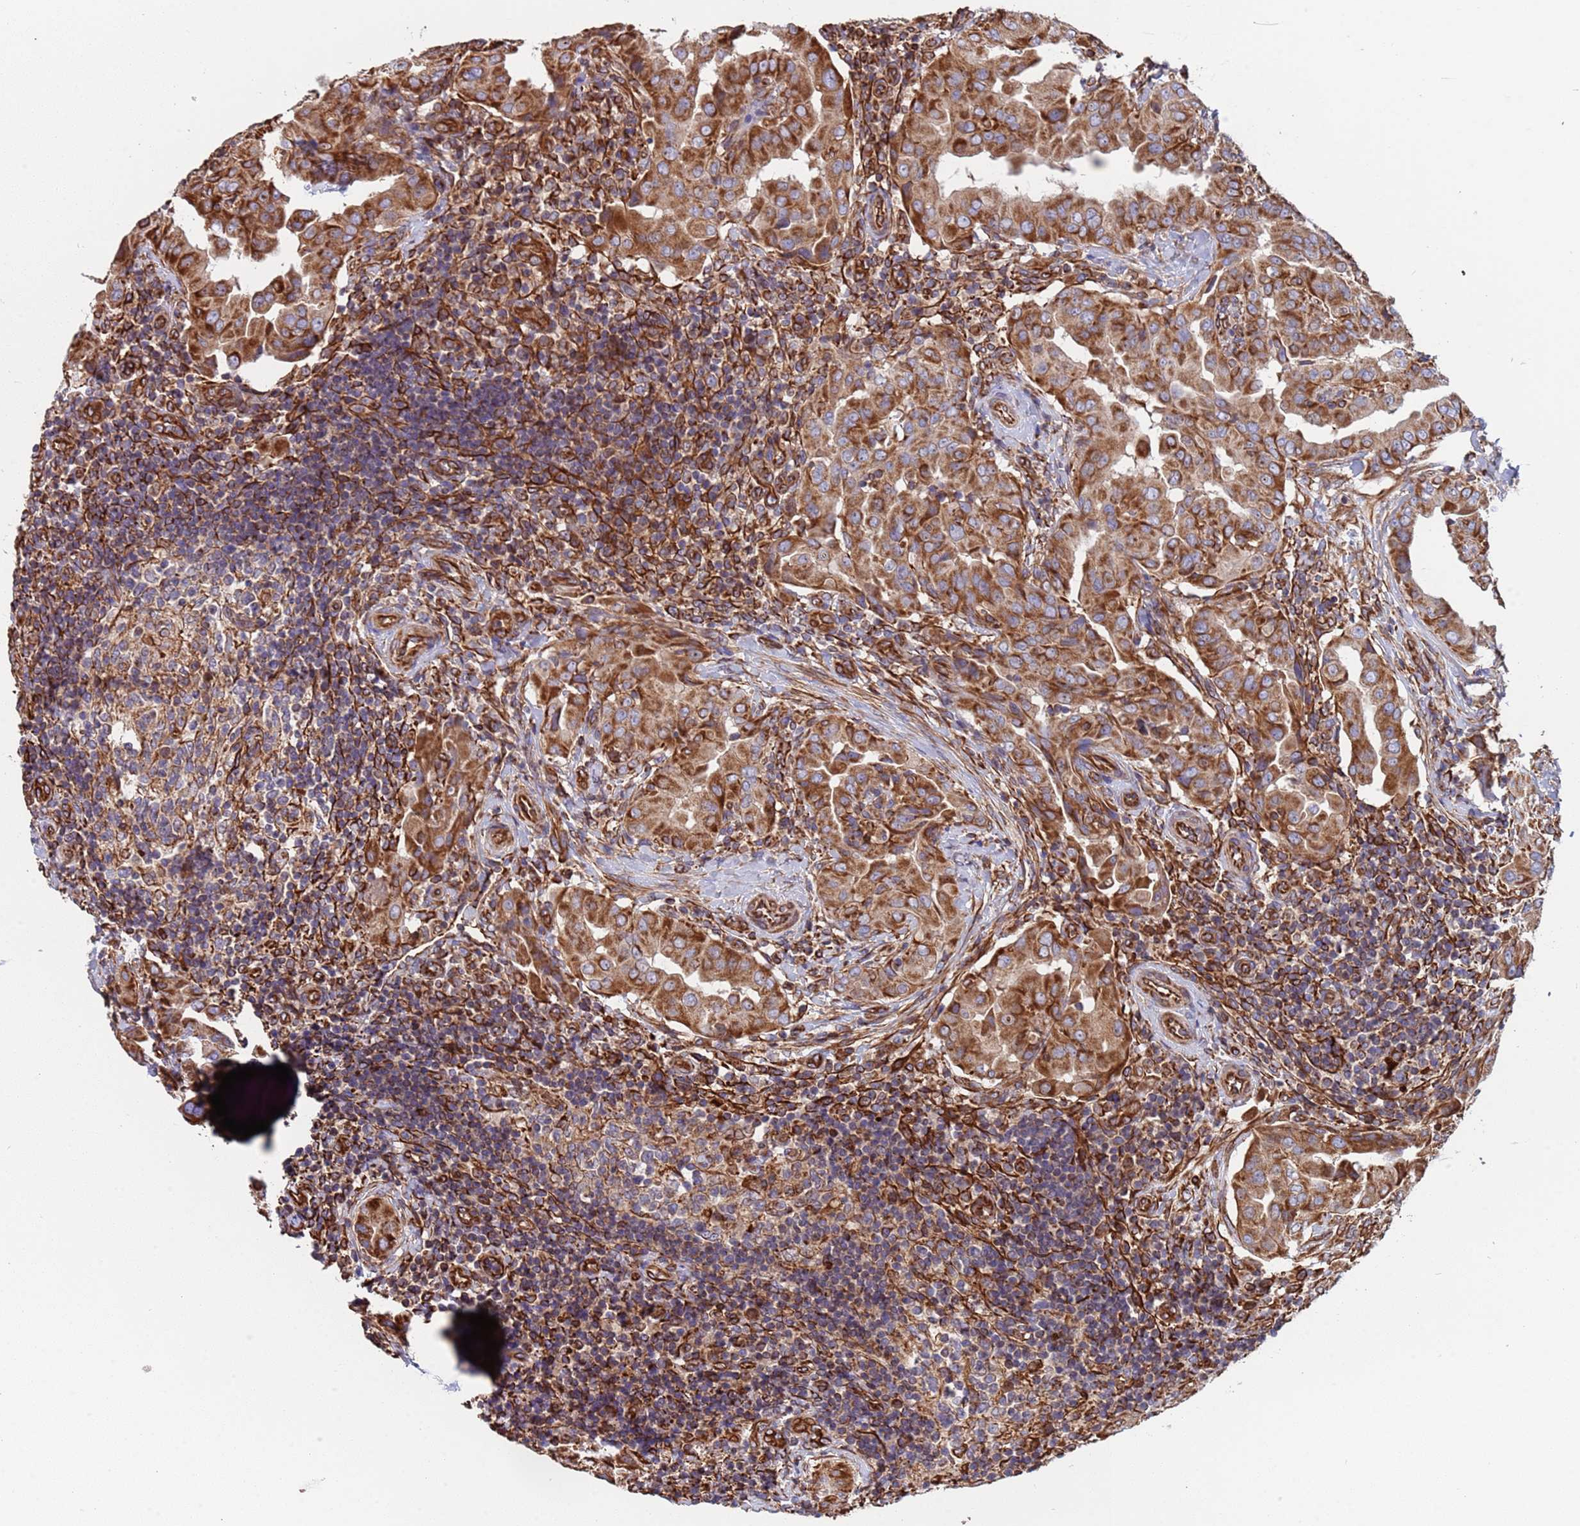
{"staining": {"intensity": "strong", "quantity": ">75%", "location": "cytoplasmic/membranous"}, "tissue": "thyroid cancer", "cell_type": "Tumor cells", "image_type": "cancer", "snomed": [{"axis": "morphology", "description": "Papillary adenocarcinoma, NOS"}, {"axis": "topography", "description": "Thyroid gland"}], "caption": "Immunohistochemistry (IHC) of papillary adenocarcinoma (thyroid) demonstrates high levels of strong cytoplasmic/membranous expression in approximately >75% of tumor cells.", "gene": "NUDT12", "patient": {"sex": "male", "age": 33}}